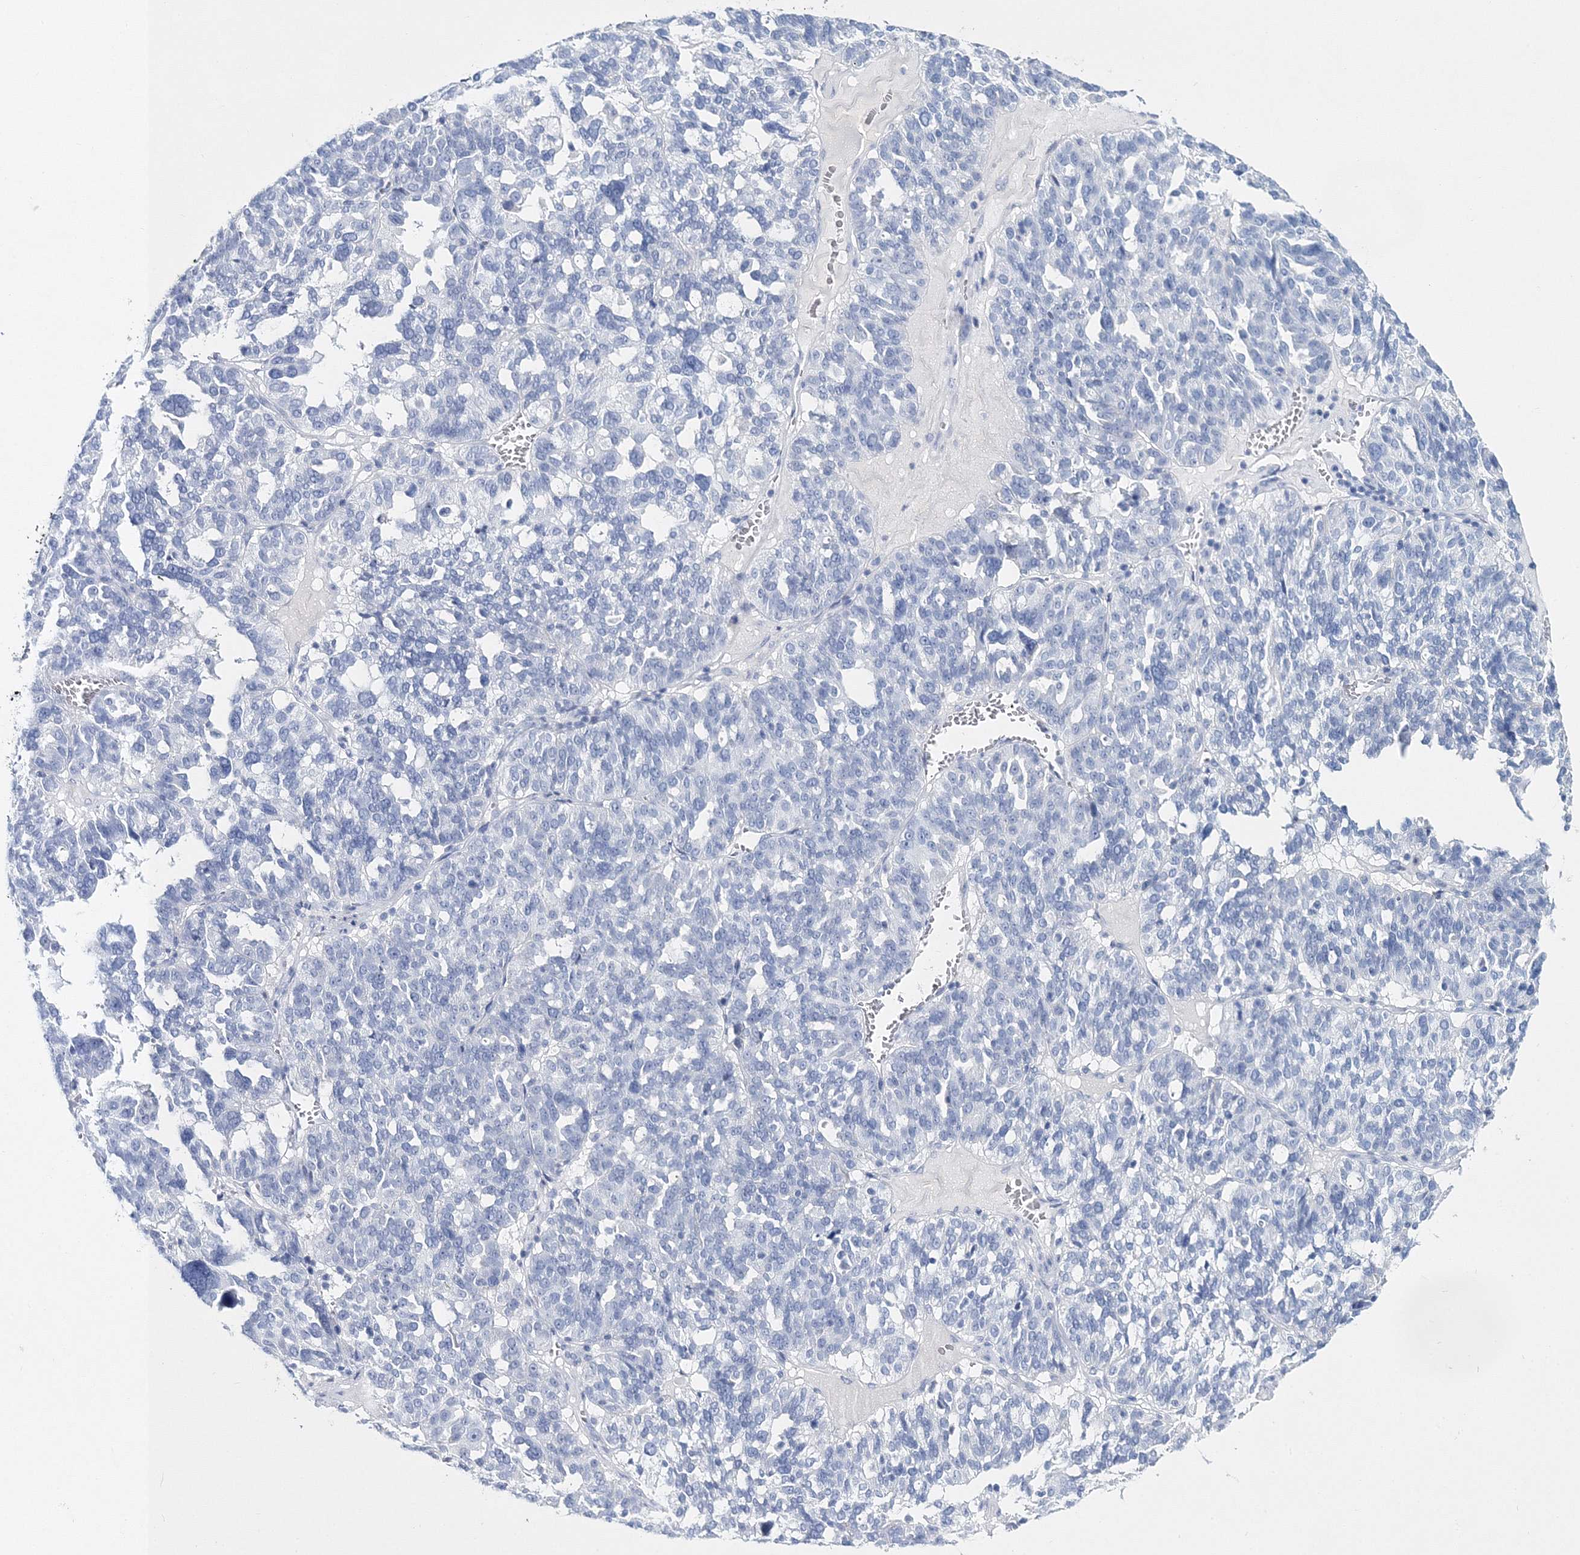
{"staining": {"intensity": "negative", "quantity": "none", "location": "none"}, "tissue": "ovarian cancer", "cell_type": "Tumor cells", "image_type": "cancer", "snomed": [{"axis": "morphology", "description": "Cystadenocarcinoma, serous, NOS"}, {"axis": "topography", "description": "Ovary"}], "caption": "Image shows no protein positivity in tumor cells of serous cystadenocarcinoma (ovarian) tissue.", "gene": "MYOZ2", "patient": {"sex": "female", "age": 59}}